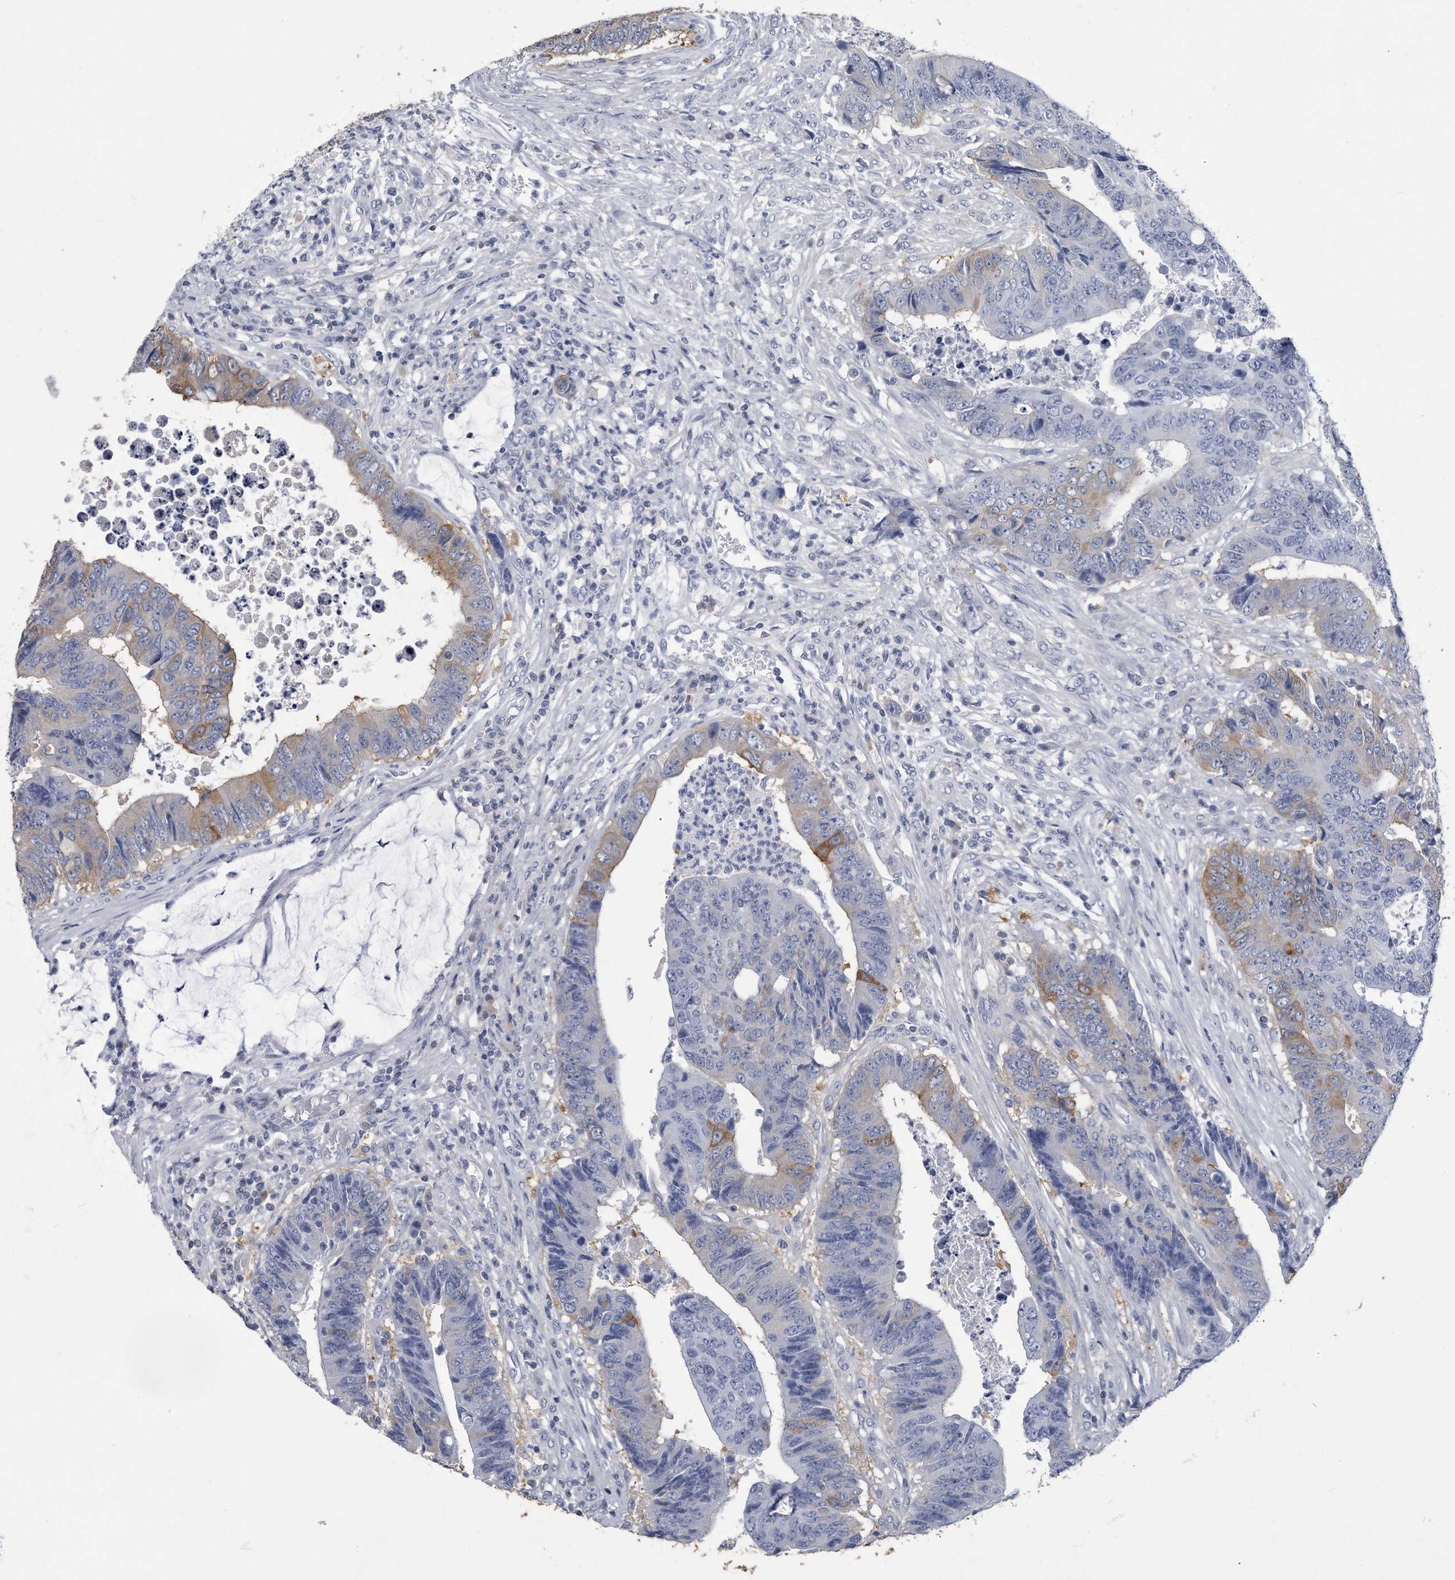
{"staining": {"intensity": "weak", "quantity": "<25%", "location": "cytoplasmic/membranous"}, "tissue": "colorectal cancer", "cell_type": "Tumor cells", "image_type": "cancer", "snomed": [{"axis": "morphology", "description": "Adenocarcinoma, NOS"}, {"axis": "topography", "description": "Rectum"}], "caption": "Tumor cells show no significant protein expression in colorectal adenocarcinoma. The staining was performed using DAB (3,3'-diaminobenzidine) to visualize the protein expression in brown, while the nuclei were stained in blue with hematoxylin (Magnification: 20x).", "gene": "PYGB", "patient": {"sex": "male", "age": 84}}